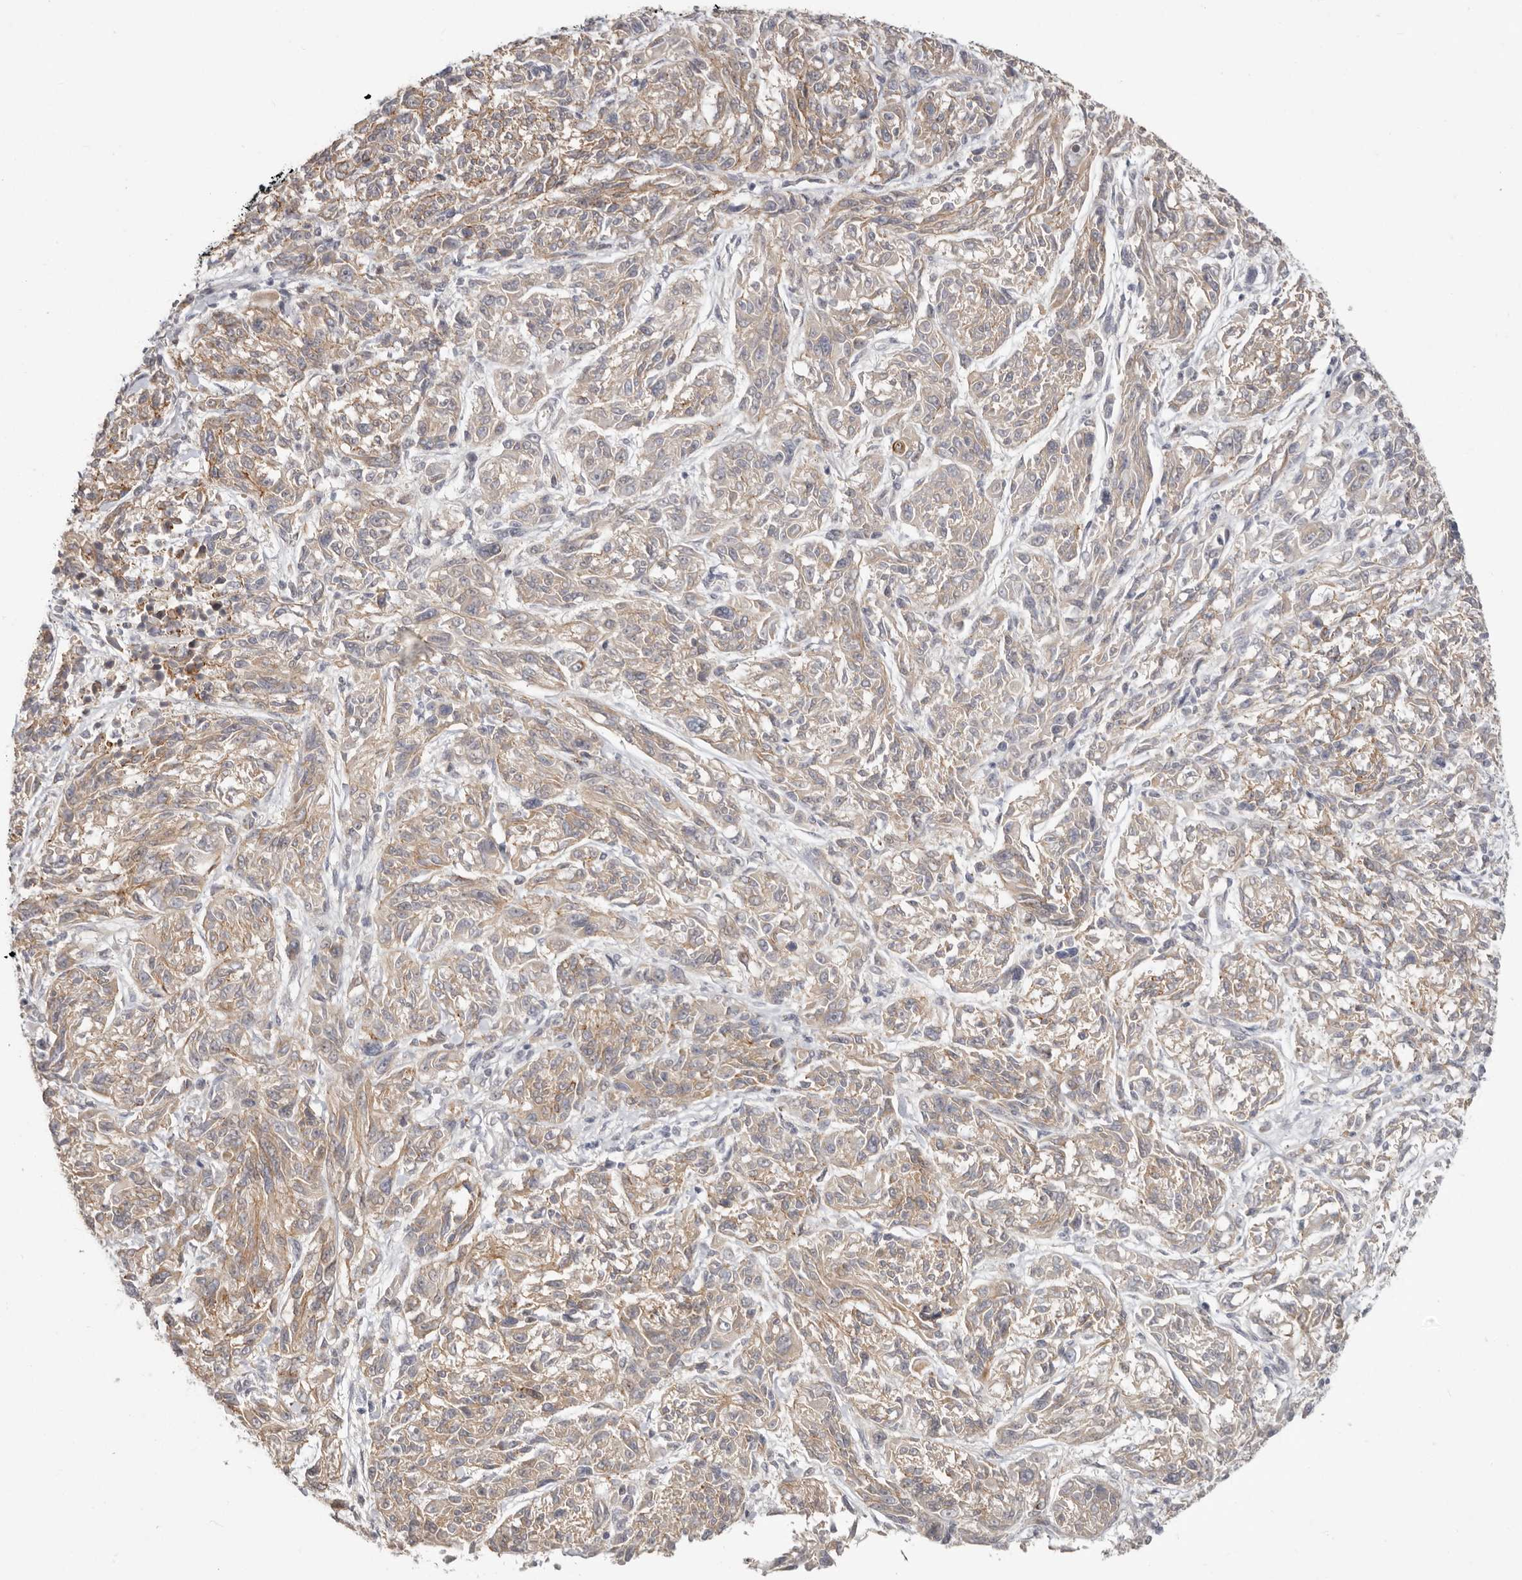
{"staining": {"intensity": "weak", "quantity": ">75%", "location": "cytoplasmic/membranous"}, "tissue": "melanoma", "cell_type": "Tumor cells", "image_type": "cancer", "snomed": [{"axis": "morphology", "description": "Malignant melanoma, NOS"}, {"axis": "topography", "description": "Skin"}], "caption": "This image shows immunohistochemistry (IHC) staining of human malignant melanoma, with low weak cytoplasmic/membranous expression in about >75% of tumor cells.", "gene": "SZT2", "patient": {"sex": "male", "age": 53}}